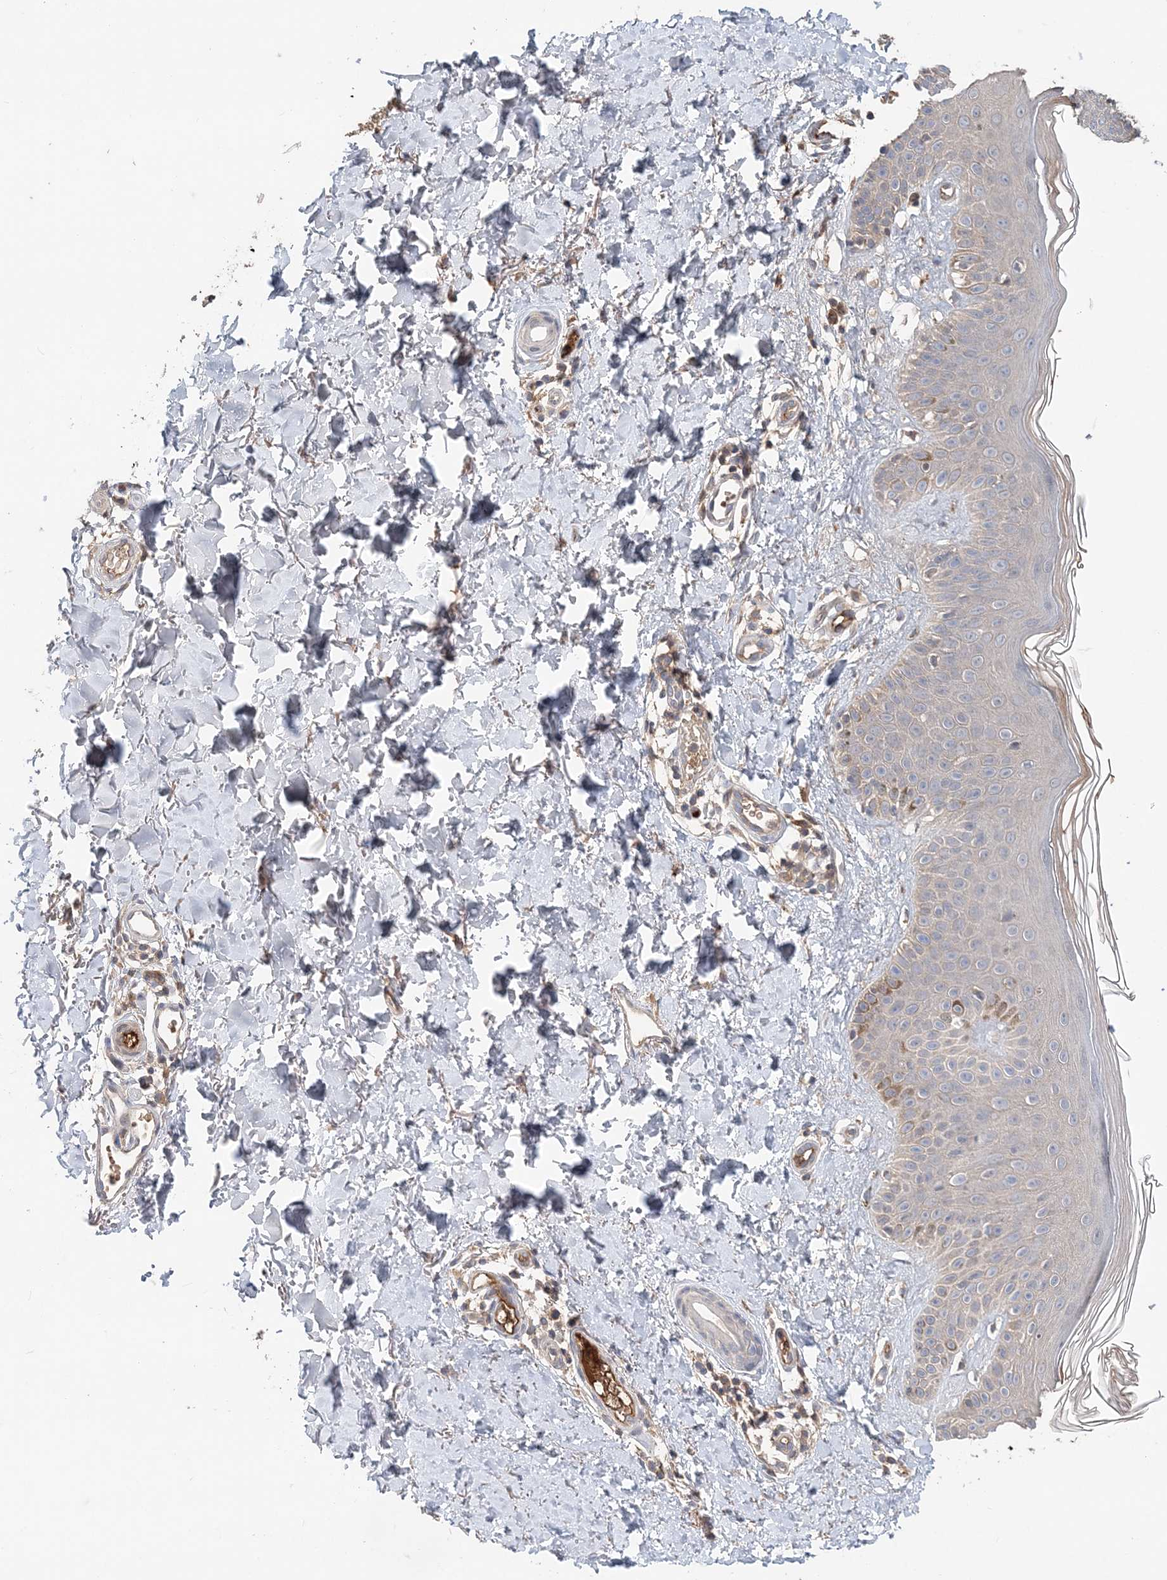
{"staining": {"intensity": "weak", "quantity": ">75%", "location": "cytoplasmic/membranous"}, "tissue": "skin", "cell_type": "Fibroblasts", "image_type": "normal", "snomed": [{"axis": "morphology", "description": "Normal tissue, NOS"}, {"axis": "topography", "description": "Skin"}], "caption": "A high-resolution histopathology image shows immunohistochemistry (IHC) staining of normal skin, which reveals weak cytoplasmic/membranous positivity in about >75% of fibroblasts. The staining was performed using DAB to visualize the protein expression in brown, while the nuclei were stained in blue with hematoxylin (Magnification: 20x).", "gene": "SYCP3", "patient": {"sex": "male", "age": 52}}